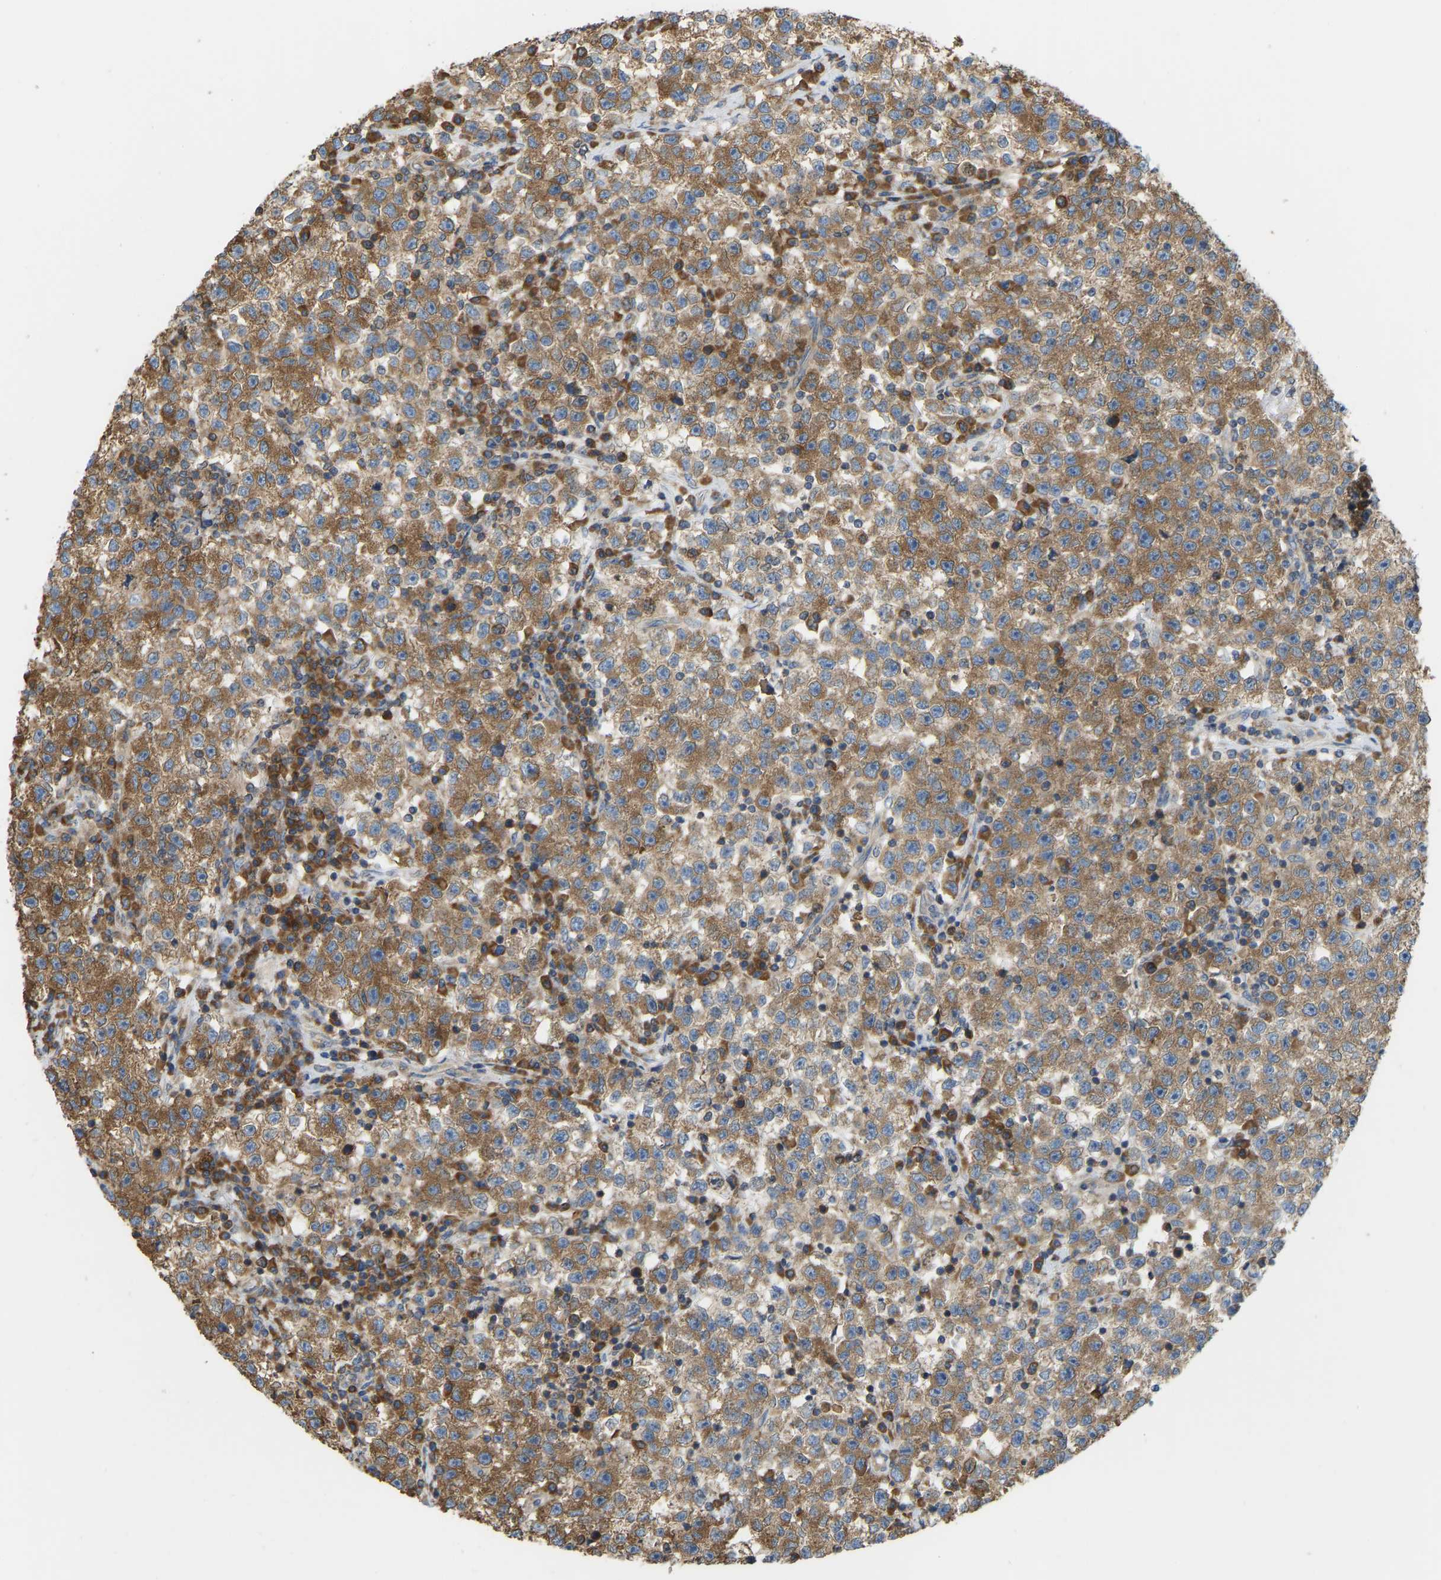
{"staining": {"intensity": "moderate", "quantity": ">75%", "location": "cytoplasmic/membranous"}, "tissue": "testis cancer", "cell_type": "Tumor cells", "image_type": "cancer", "snomed": [{"axis": "morphology", "description": "Seminoma, NOS"}, {"axis": "topography", "description": "Testis"}], "caption": "Tumor cells exhibit medium levels of moderate cytoplasmic/membranous staining in approximately >75% of cells in seminoma (testis).", "gene": "RPS6KB2", "patient": {"sex": "male", "age": 22}}